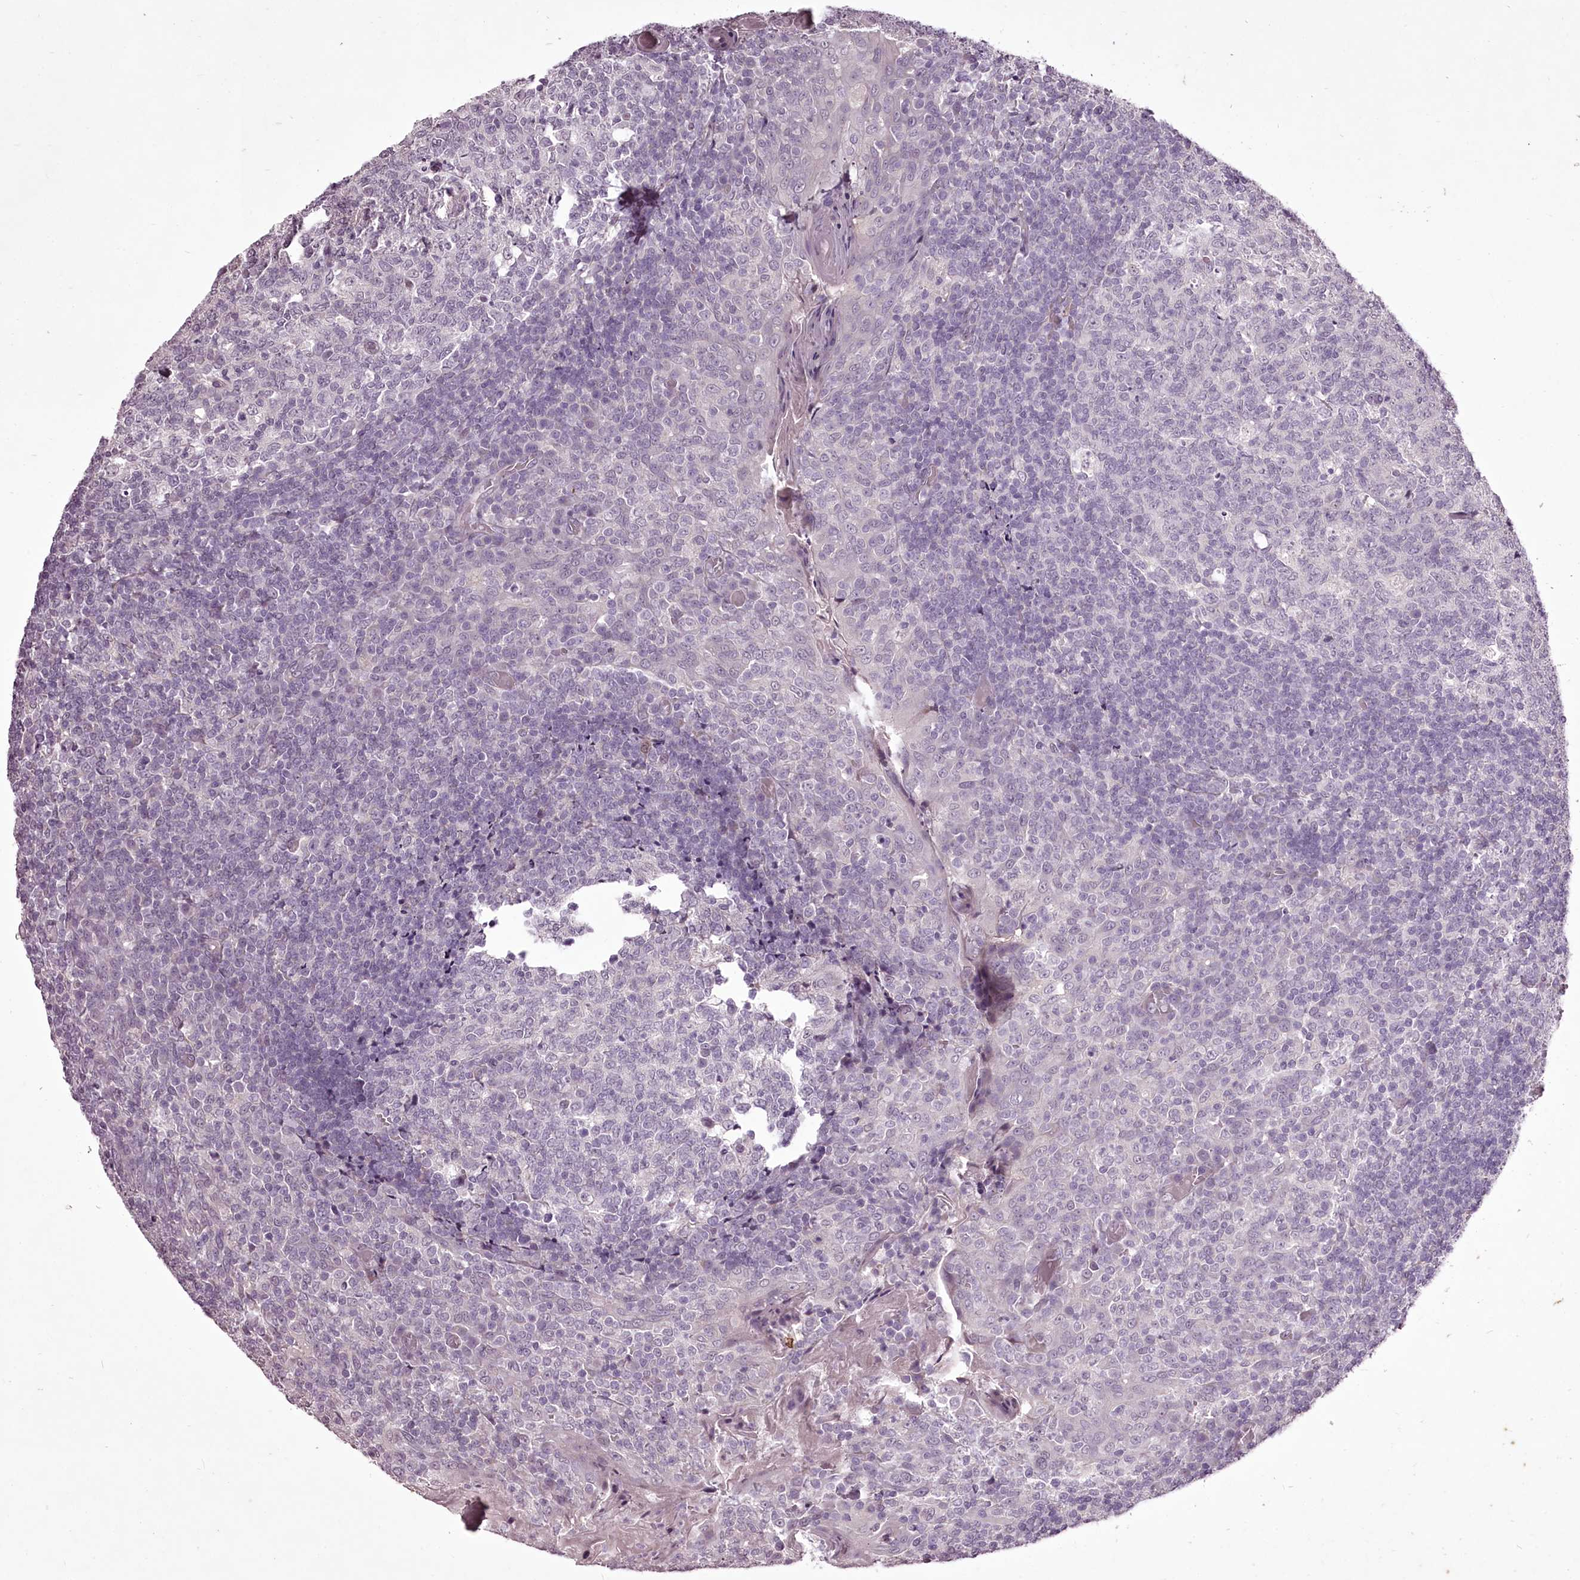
{"staining": {"intensity": "negative", "quantity": "none", "location": "none"}, "tissue": "tonsil", "cell_type": "Germinal center cells", "image_type": "normal", "snomed": [{"axis": "morphology", "description": "Normal tissue, NOS"}, {"axis": "topography", "description": "Tonsil"}], "caption": "Immunohistochemistry histopathology image of benign tonsil stained for a protein (brown), which shows no positivity in germinal center cells.", "gene": "C1orf56", "patient": {"sex": "female", "age": 19}}